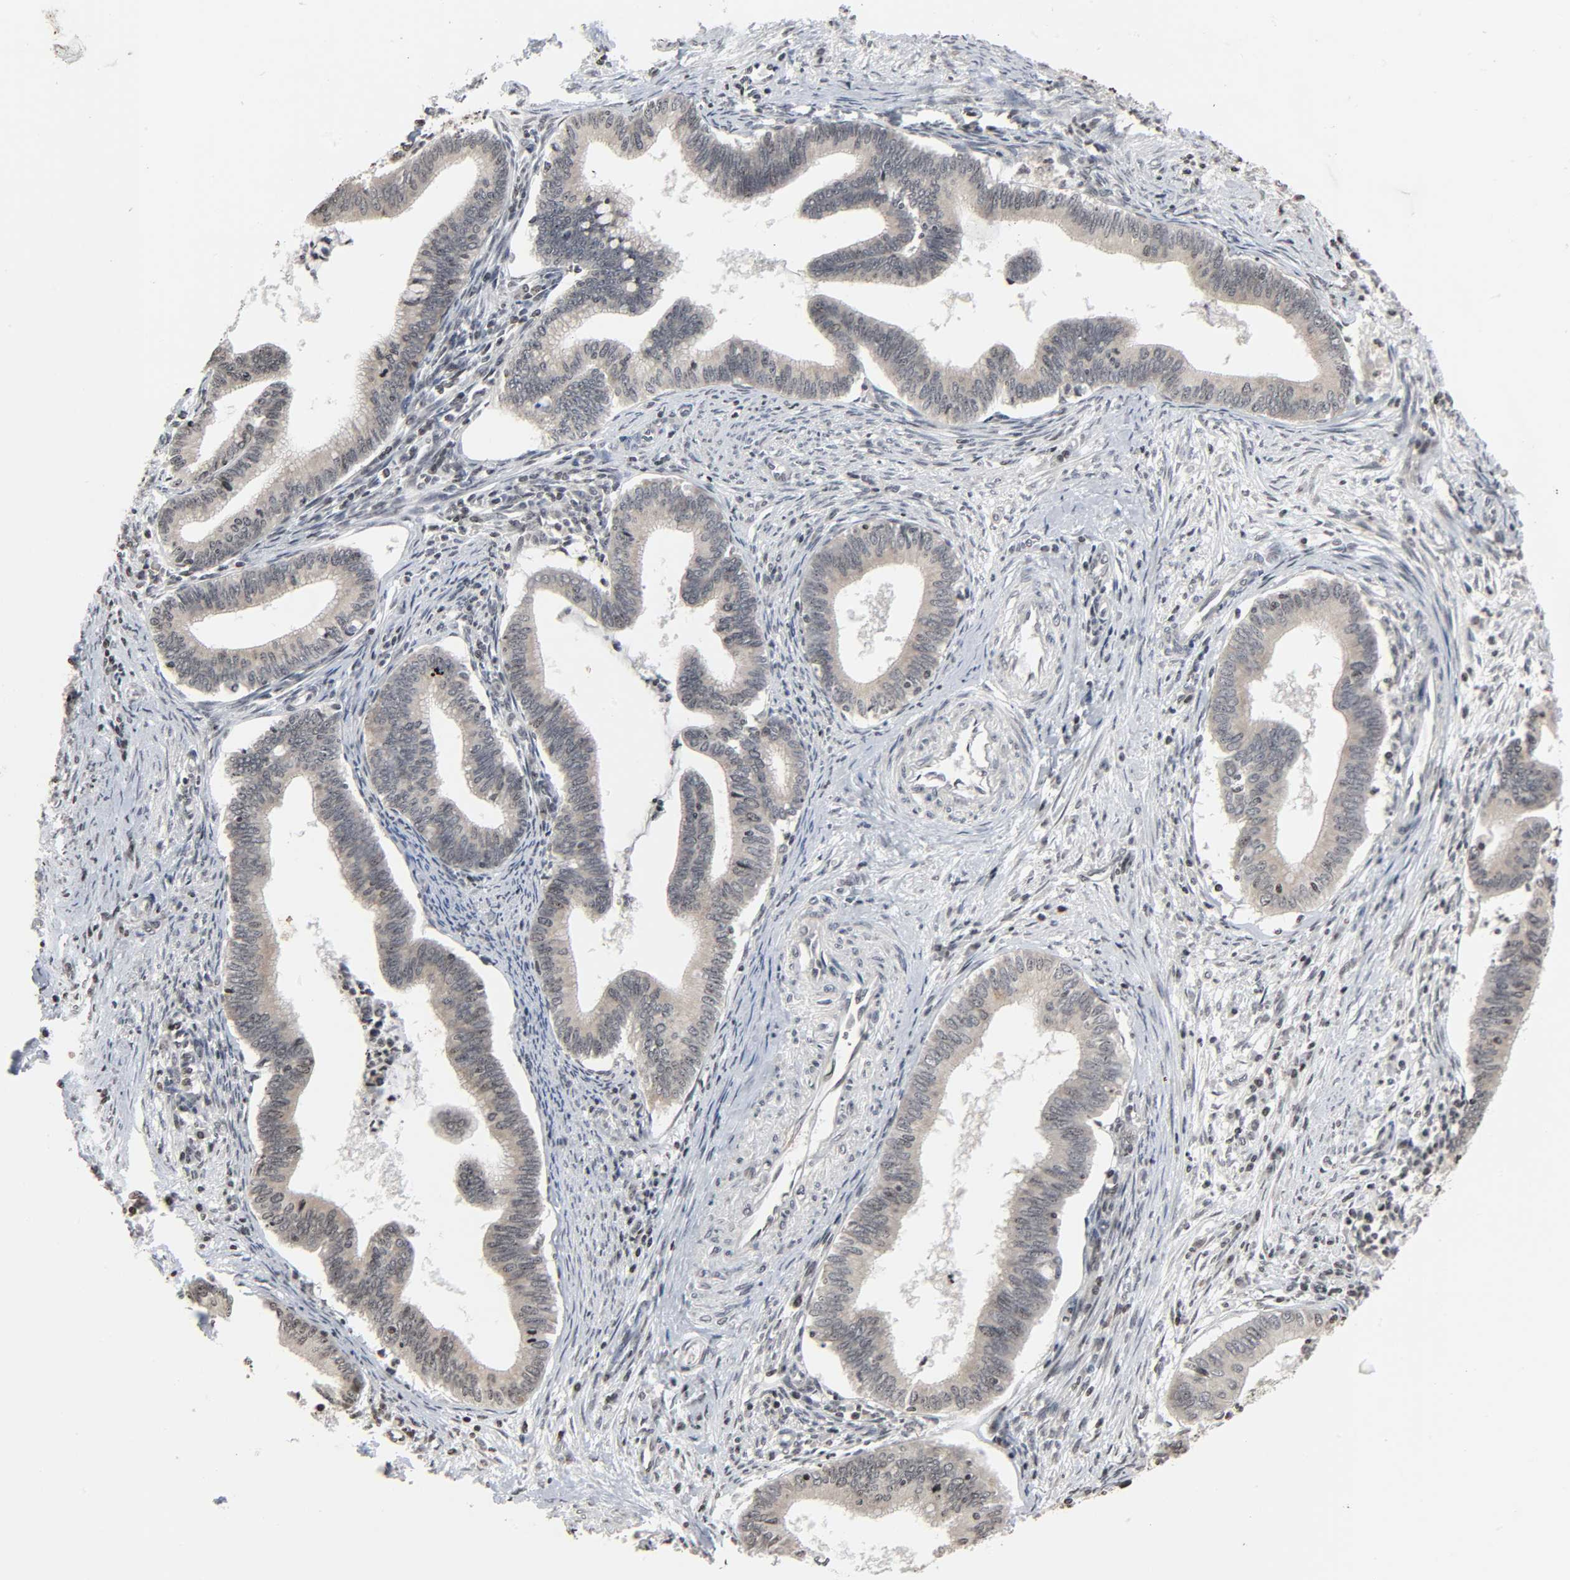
{"staining": {"intensity": "weak", "quantity": ">75%", "location": "nuclear"}, "tissue": "cervical cancer", "cell_type": "Tumor cells", "image_type": "cancer", "snomed": [{"axis": "morphology", "description": "Adenocarcinoma, NOS"}, {"axis": "topography", "description": "Cervix"}], "caption": "About >75% of tumor cells in human adenocarcinoma (cervical) demonstrate weak nuclear protein expression as visualized by brown immunohistochemical staining.", "gene": "ELAVL1", "patient": {"sex": "female", "age": 36}}